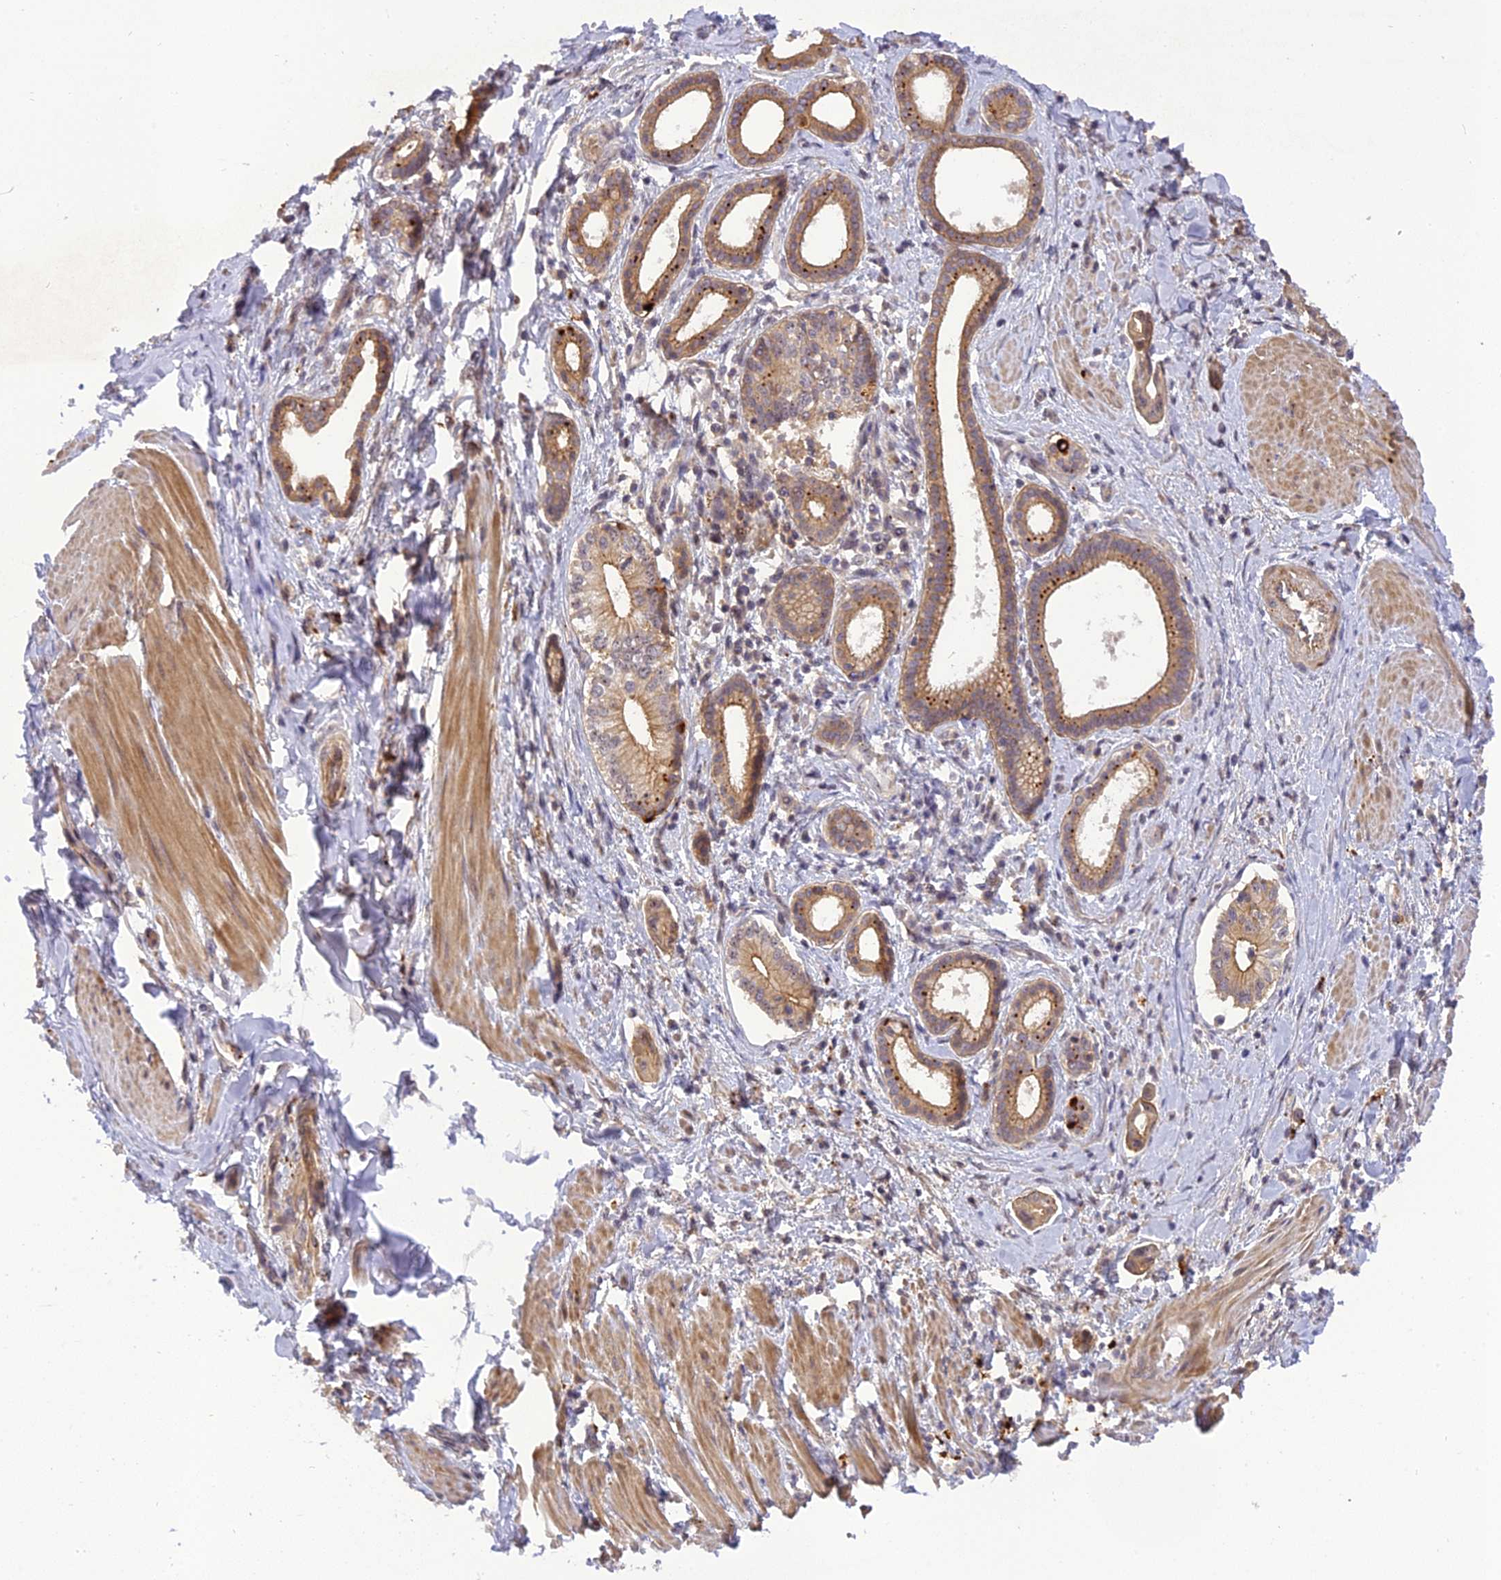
{"staining": {"intensity": "moderate", "quantity": ">75%", "location": "cytoplasmic/membranous"}, "tissue": "pancreatic cancer", "cell_type": "Tumor cells", "image_type": "cancer", "snomed": [{"axis": "morphology", "description": "Adenocarcinoma, NOS"}, {"axis": "topography", "description": "Pancreas"}], "caption": "IHC of adenocarcinoma (pancreatic) displays medium levels of moderate cytoplasmic/membranous staining in approximately >75% of tumor cells.", "gene": "FNIP2", "patient": {"sex": "male", "age": 78}}